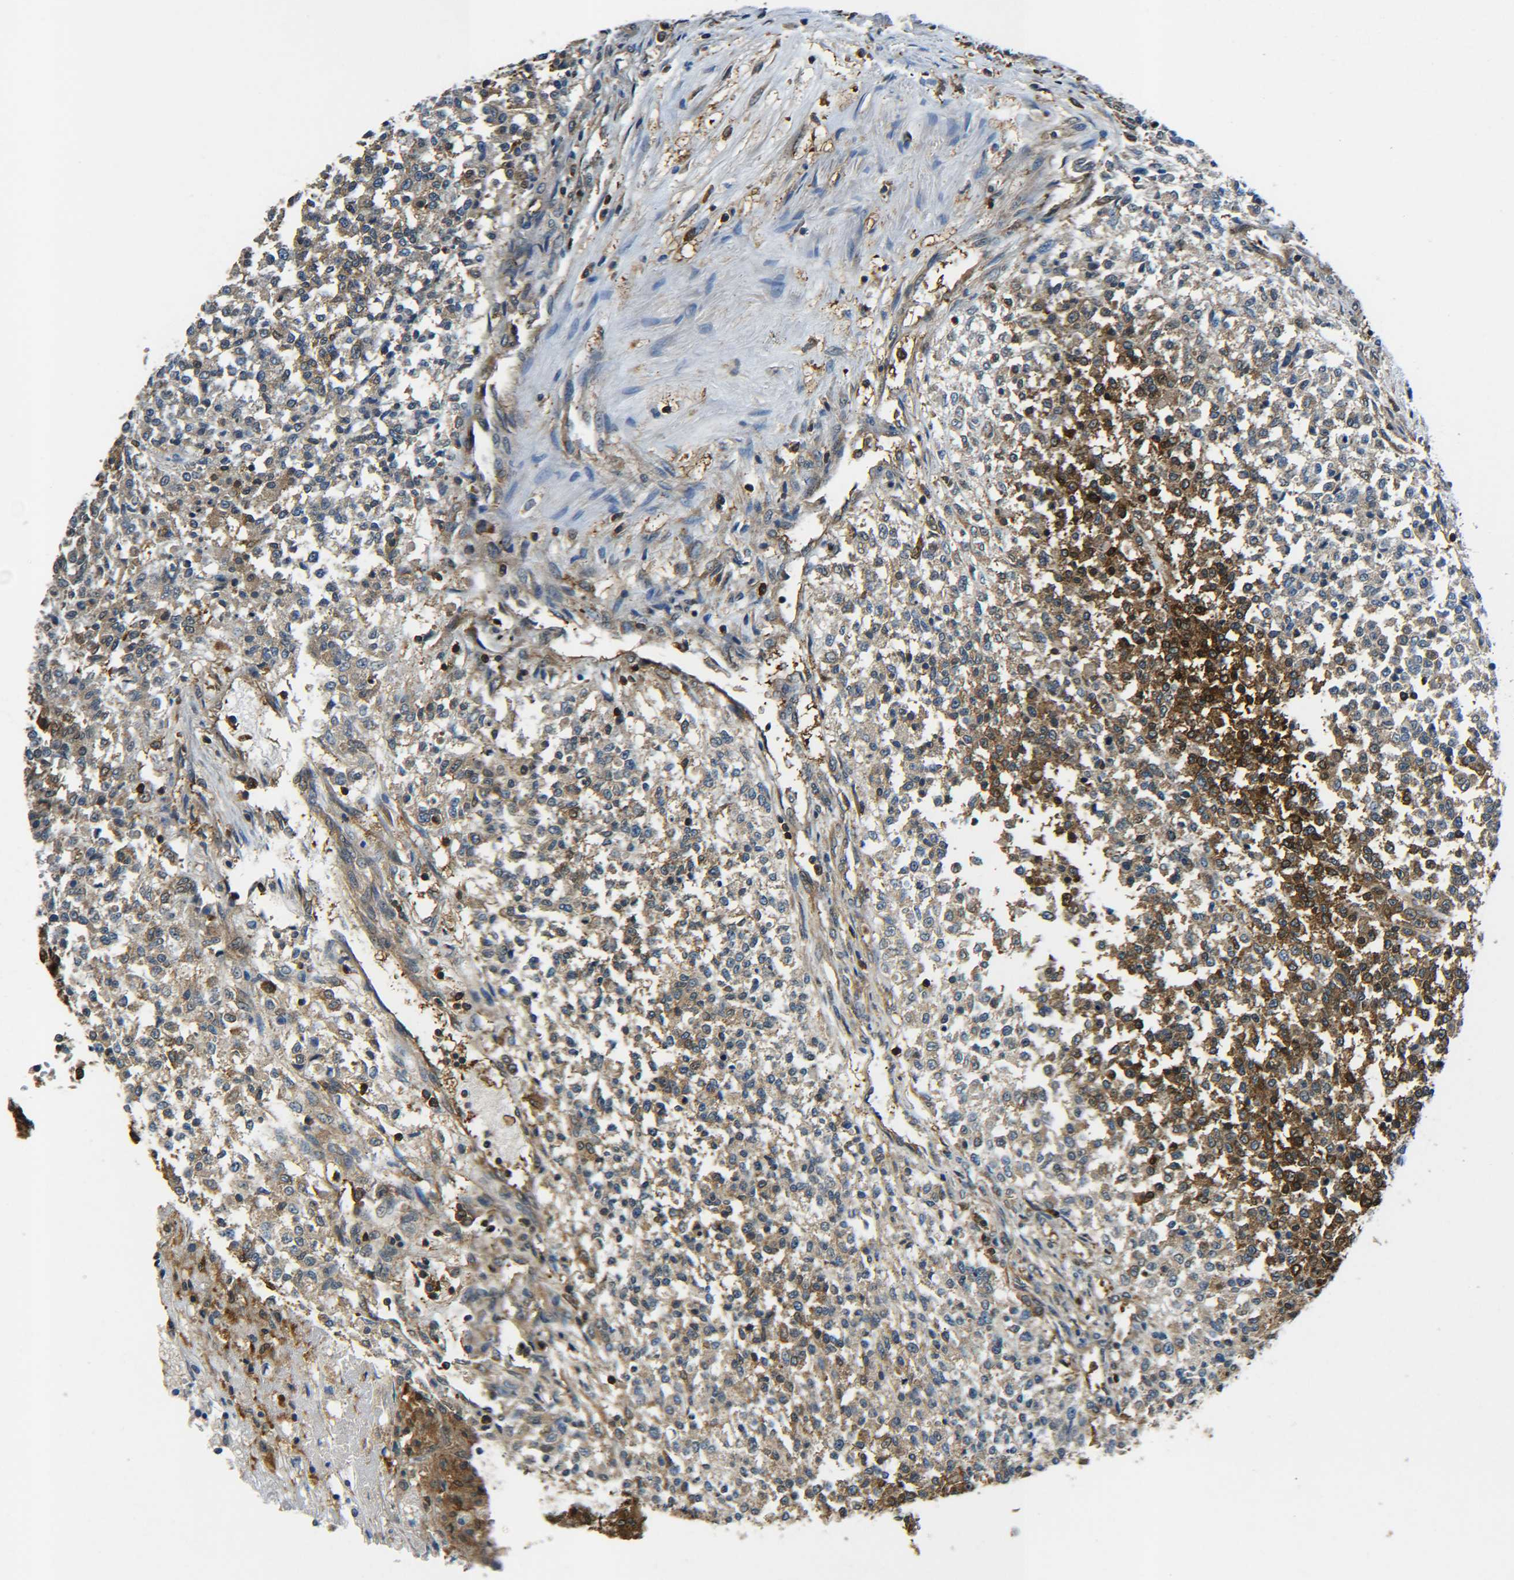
{"staining": {"intensity": "strong", "quantity": "25%-75%", "location": "cytoplasmic/membranous"}, "tissue": "testis cancer", "cell_type": "Tumor cells", "image_type": "cancer", "snomed": [{"axis": "morphology", "description": "Seminoma, NOS"}, {"axis": "topography", "description": "Testis"}], "caption": "A brown stain shows strong cytoplasmic/membranous expression of a protein in human seminoma (testis) tumor cells.", "gene": "PREB", "patient": {"sex": "male", "age": 59}}